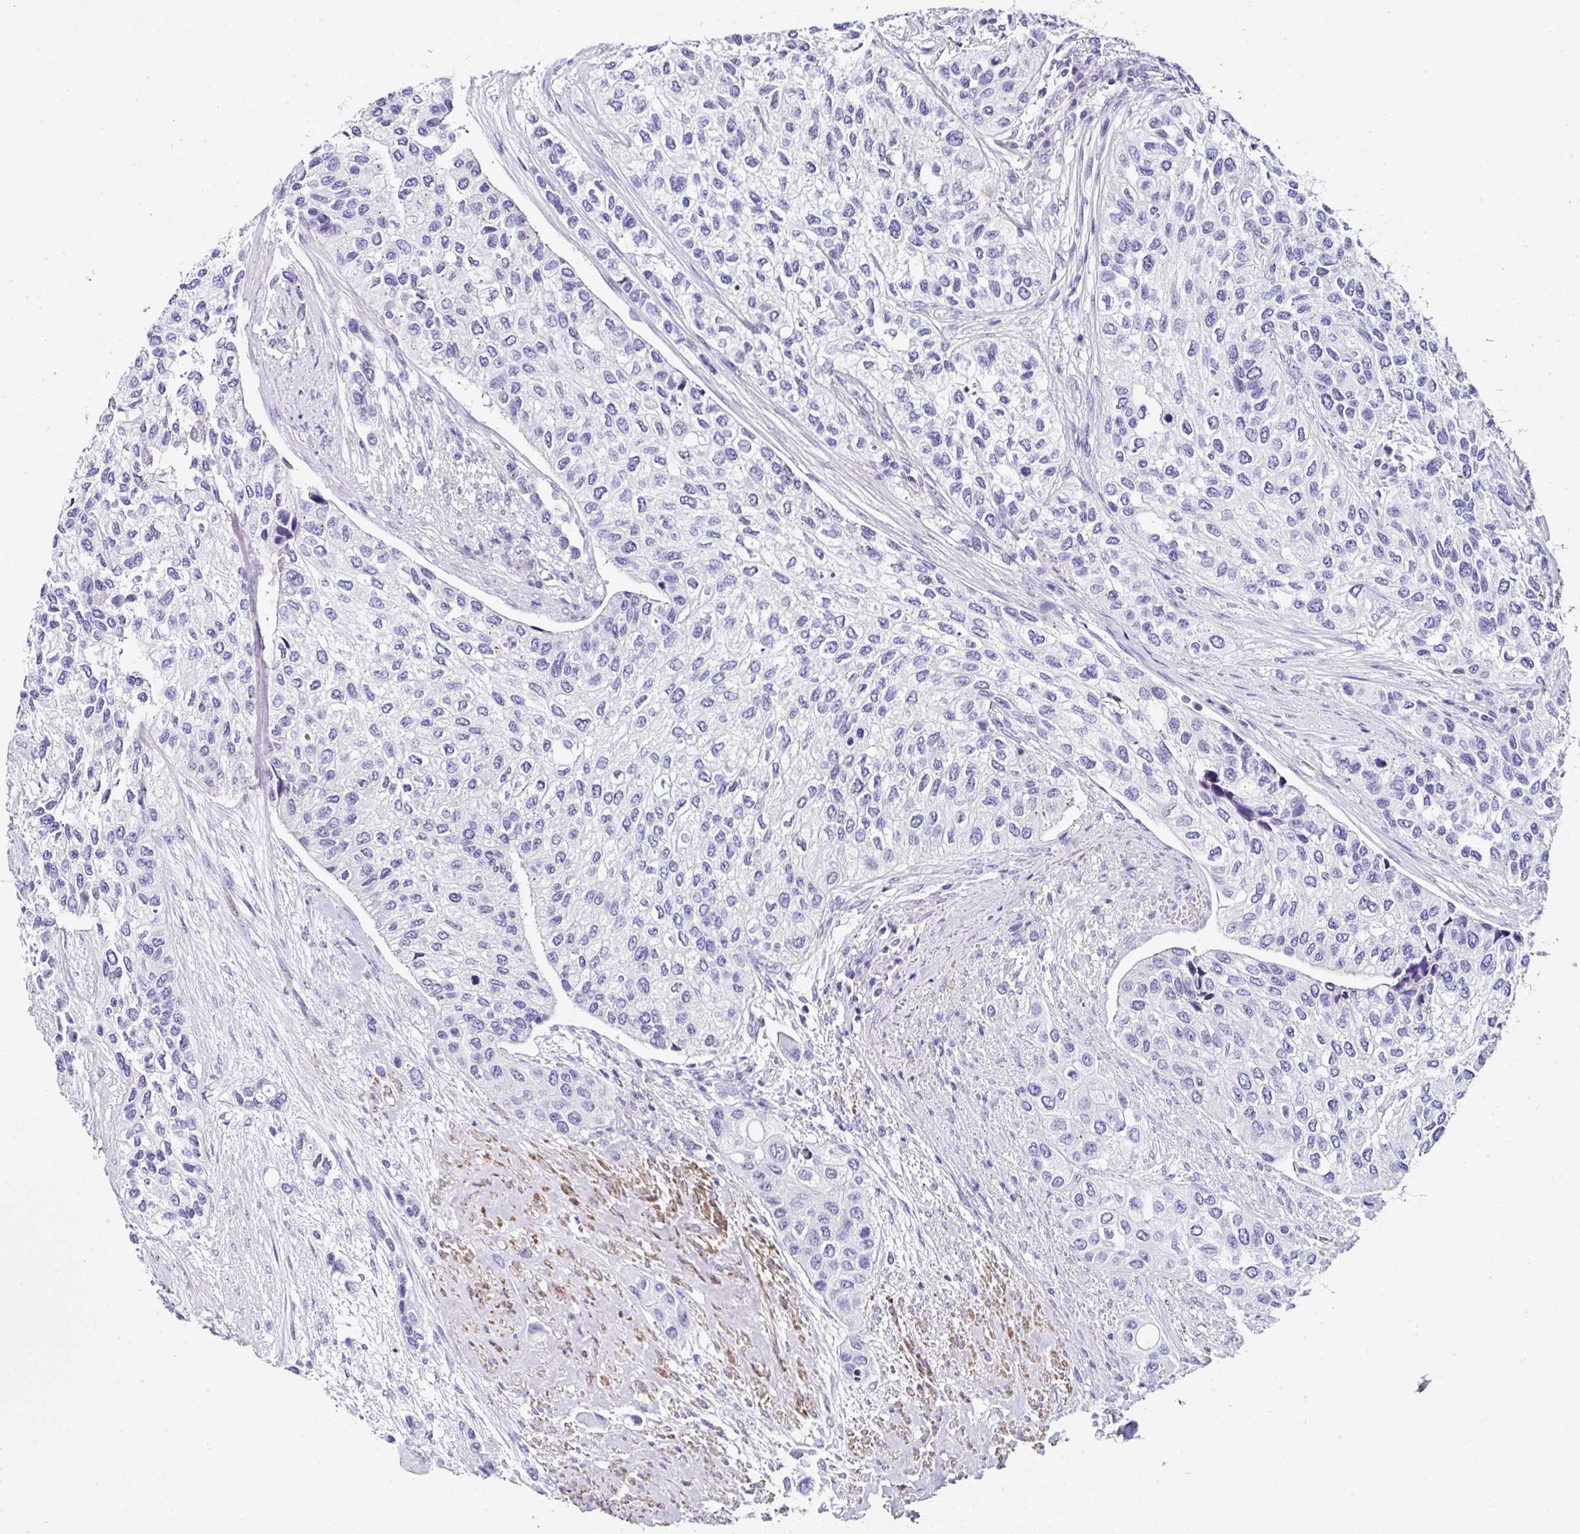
{"staining": {"intensity": "negative", "quantity": "none", "location": "none"}, "tissue": "urothelial cancer", "cell_type": "Tumor cells", "image_type": "cancer", "snomed": [{"axis": "morphology", "description": "Normal tissue, NOS"}, {"axis": "morphology", "description": "Urothelial carcinoma, High grade"}, {"axis": "topography", "description": "Vascular tissue"}, {"axis": "topography", "description": "Urinary bladder"}], "caption": "Immunohistochemistry of urothelial carcinoma (high-grade) demonstrates no expression in tumor cells.", "gene": "PPFIA4", "patient": {"sex": "female", "age": 56}}